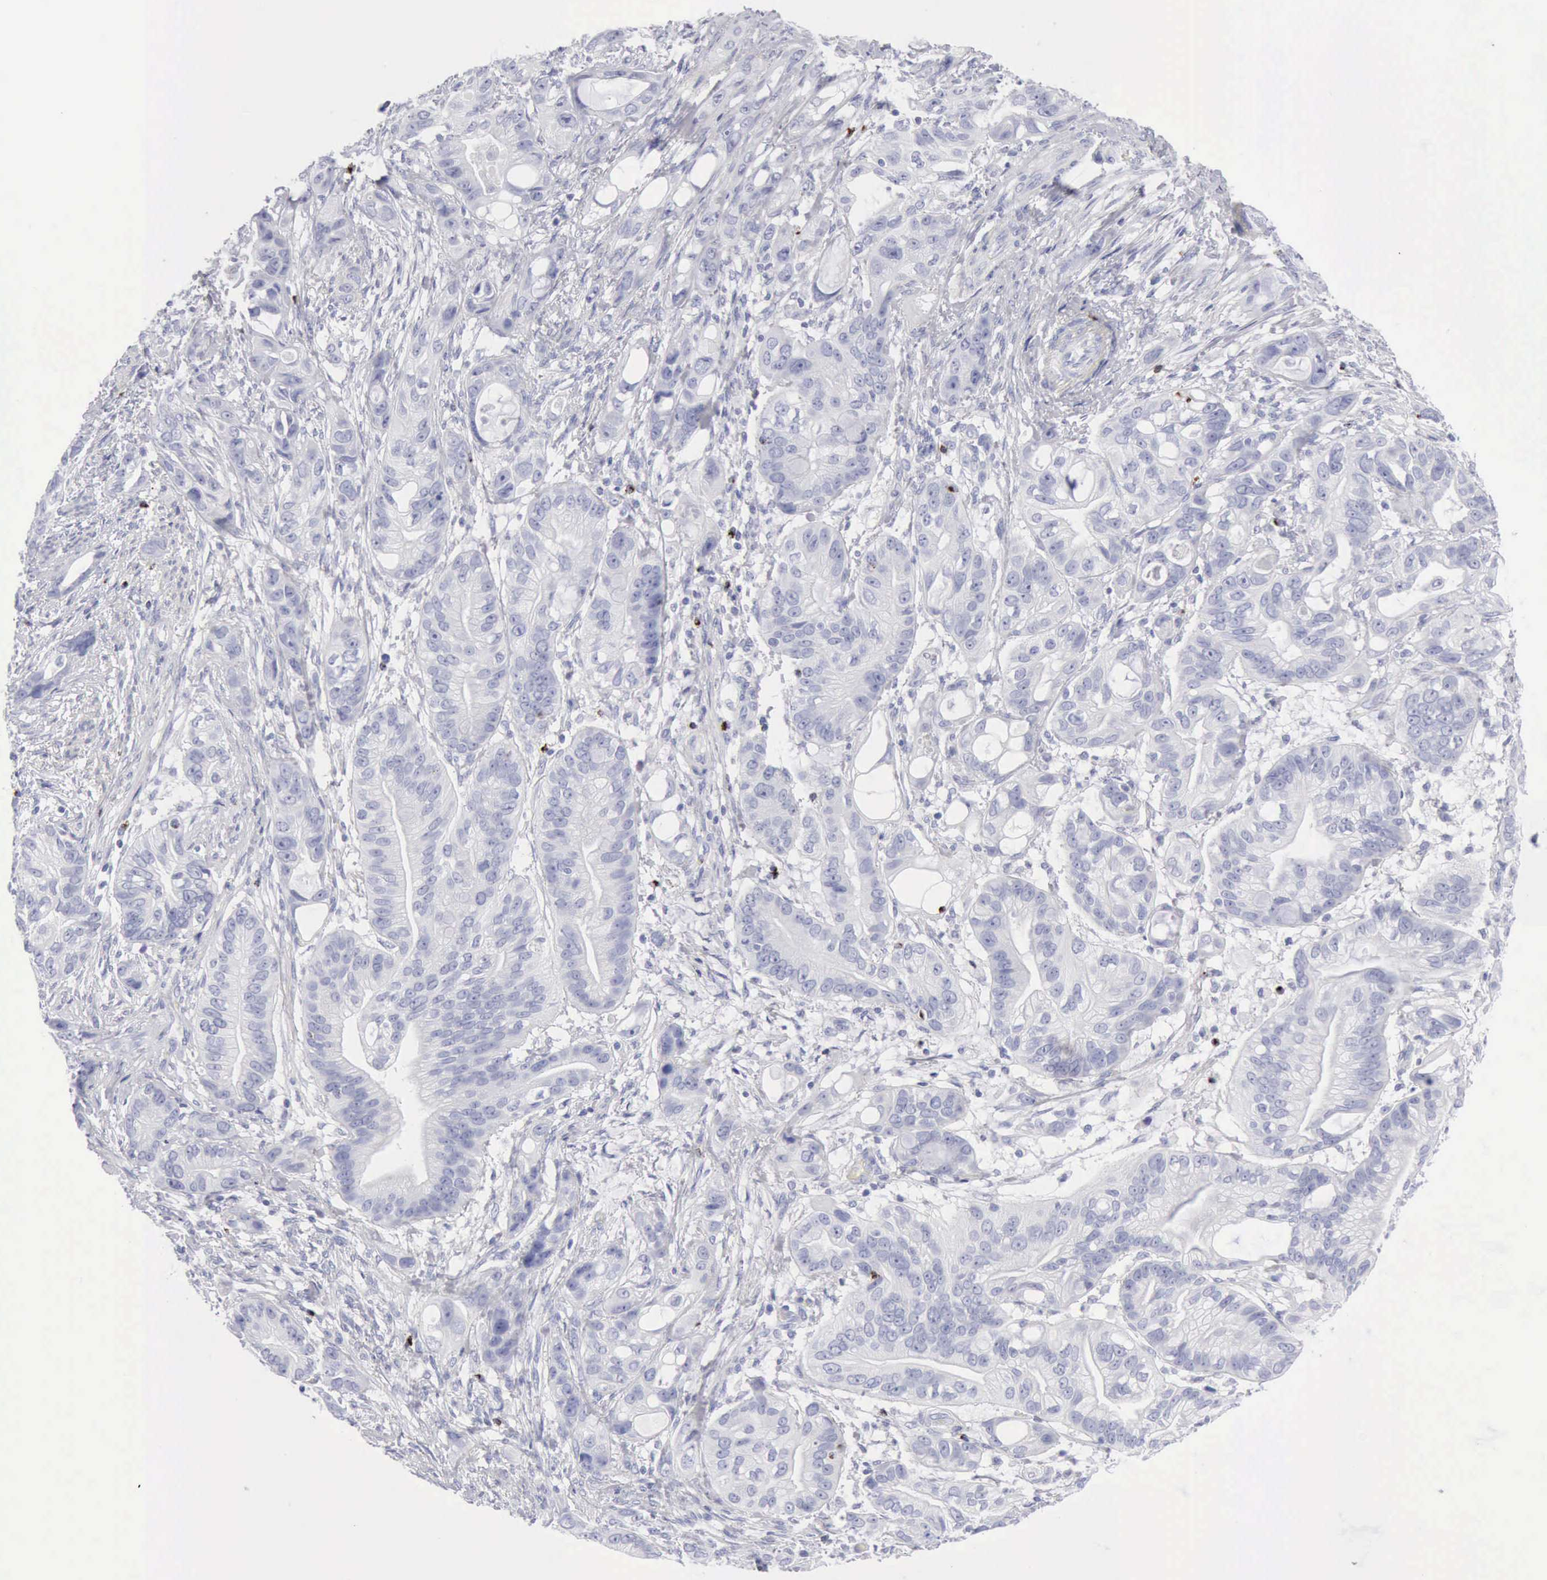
{"staining": {"intensity": "negative", "quantity": "none", "location": "none"}, "tissue": "stomach cancer", "cell_type": "Tumor cells", "image_type": "cancer", "snomed": [{"axis": "morphology", "description": "Adenocarcinoma, NOS"}, {"axis": "topography", "description": "Stomach, upper"}], "caption": "The immunohistochemistry histopathology image has no significant staining in tumor cells of stomach cancer (adenocarcinoma) tissue. (DAB IHC with hematoxylin counter stain).", "gene": "GZMB", "patient": {"sex": "male", "age": 47}}